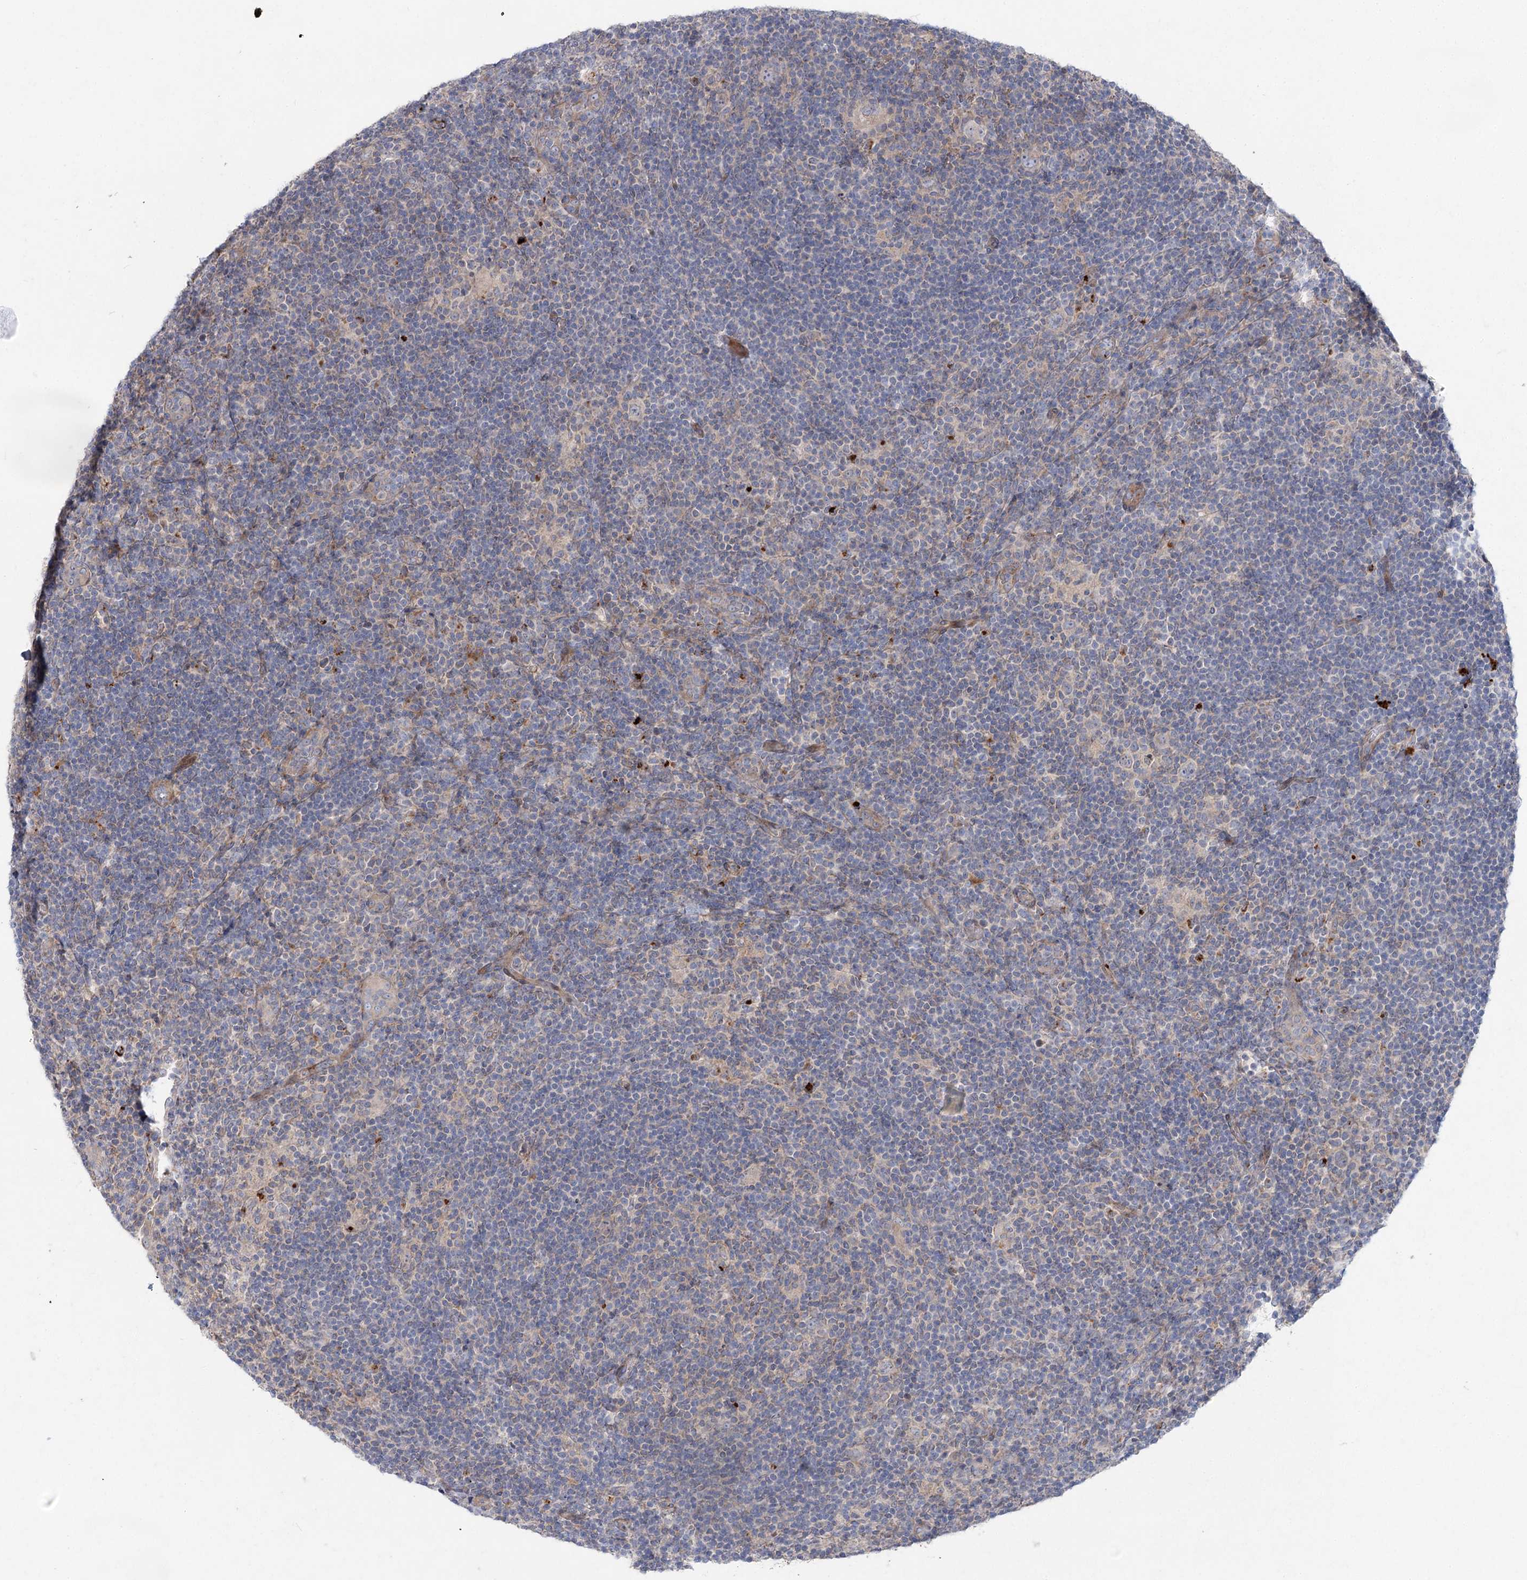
{"staining": {"intensity": "negative", "quantity": "none", "location": "none"}, "tissue": "lymphoma", "cell_type": "Tumor cells", "image_type": "cancer", "snomed": [{"axis": "morphology", "description": "Hodgkin's disease, NOS"}, {"axis": "topography", "description": "Lymph node"}], "caption": "DAB immunohistochemical staining of human Hodgkin's disease exhibits no significant staining in tumor cells.", "gene": "SH3BP5L", "patient": {"sex": "female", "age": 57}}